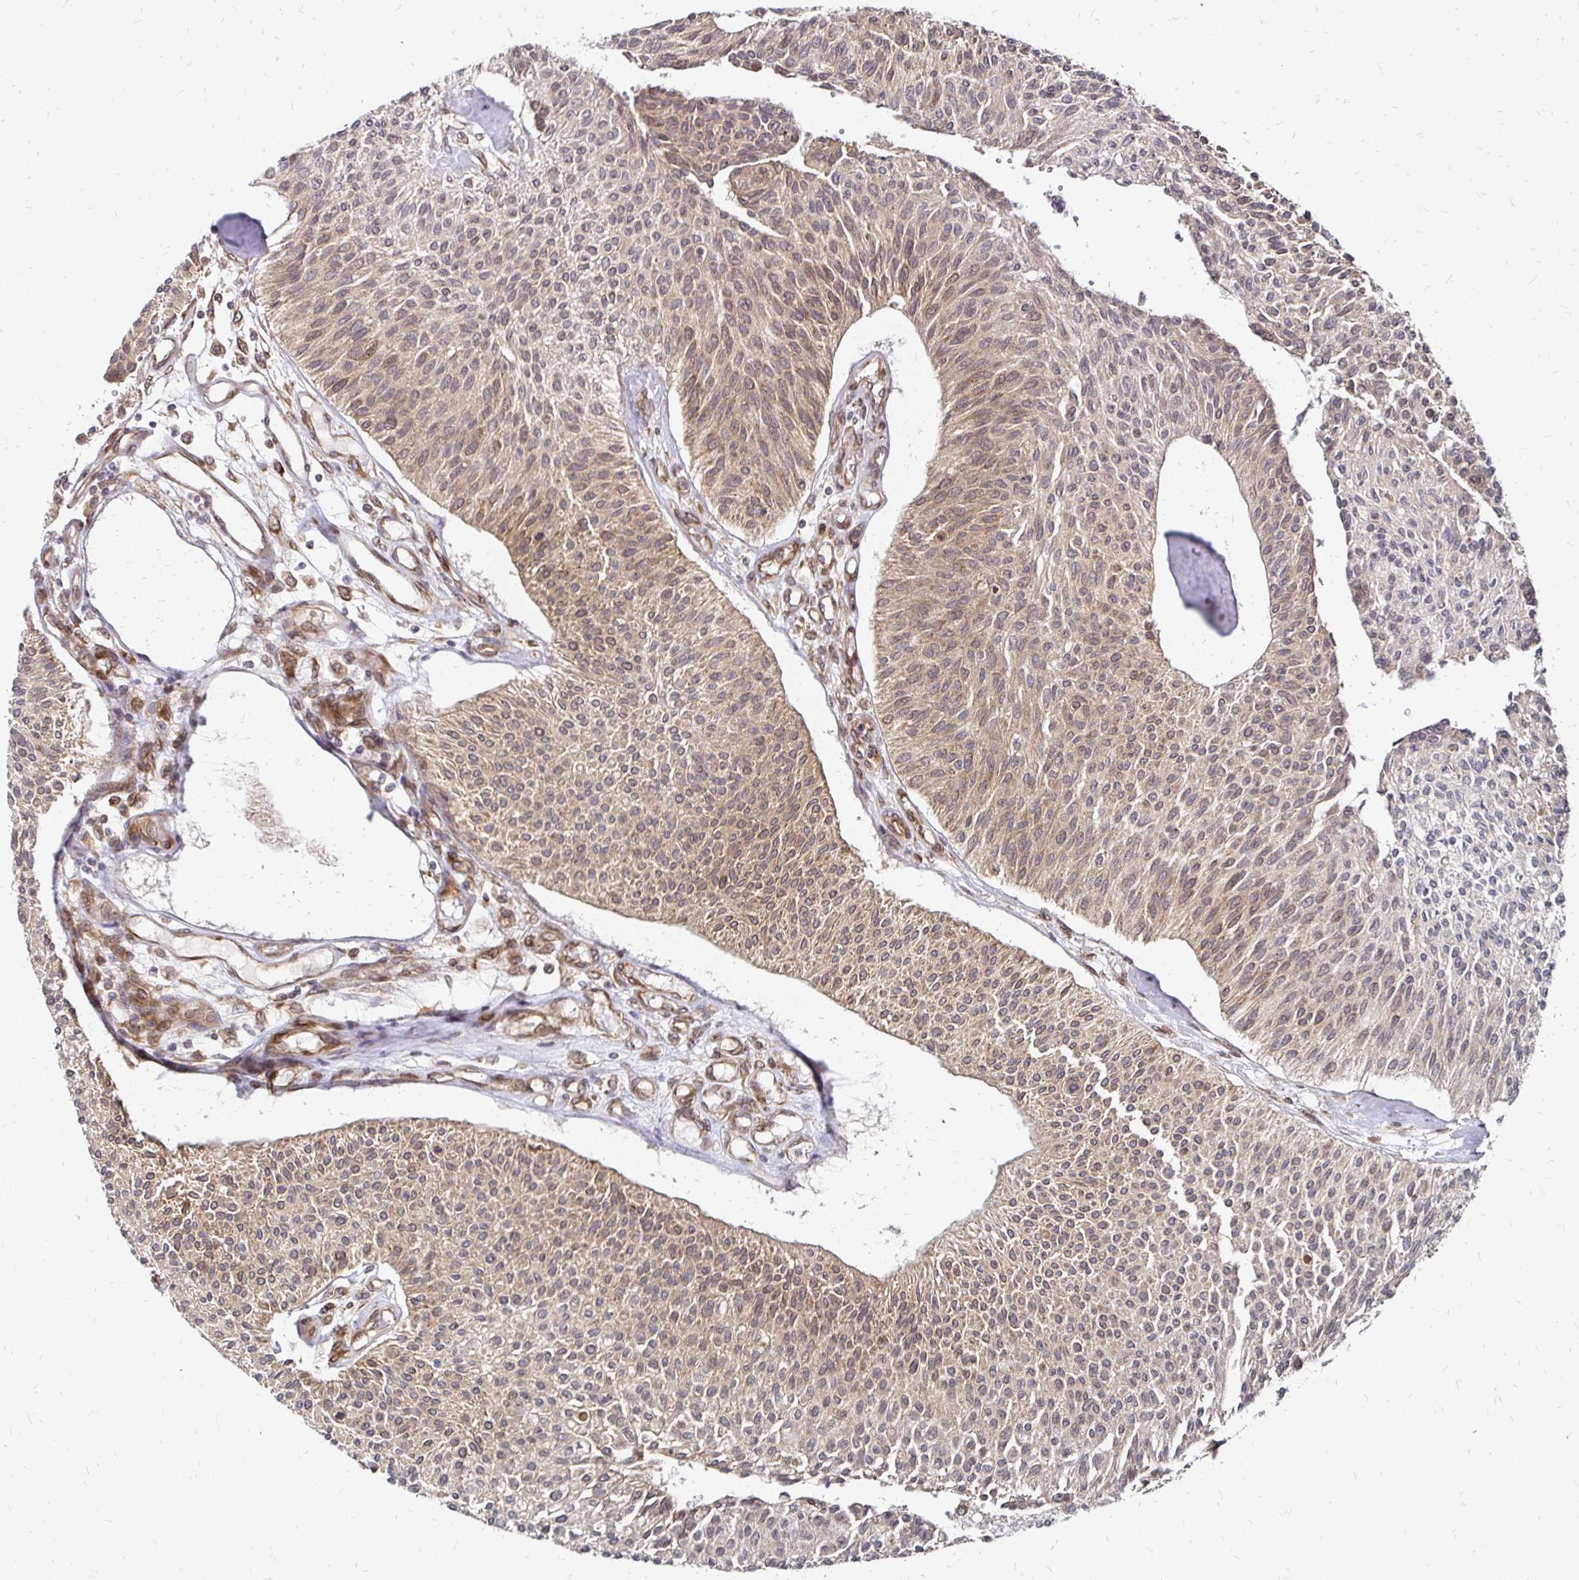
{"staining": {"intensity": "weak", "quantity": ">75%", "location": "cytoplasmic/membranous"}, "tissue": "urothelial cancer", "cell_type": "Tumor cells", "image_type": "cancer", "snomed": [{"axis": "morphology", "description": "Urothelial carcinoma, NOS"}, {"axis": "topography", "description": "Urinary bladder"}], "caption": "The immunohistochemical stain shows weak cytoplasmic/membranous expression in tumor cells of transitional cell carcinoma tissue.", "gene": "ZW10", "patient": {"sex": "male", "age": 55}}